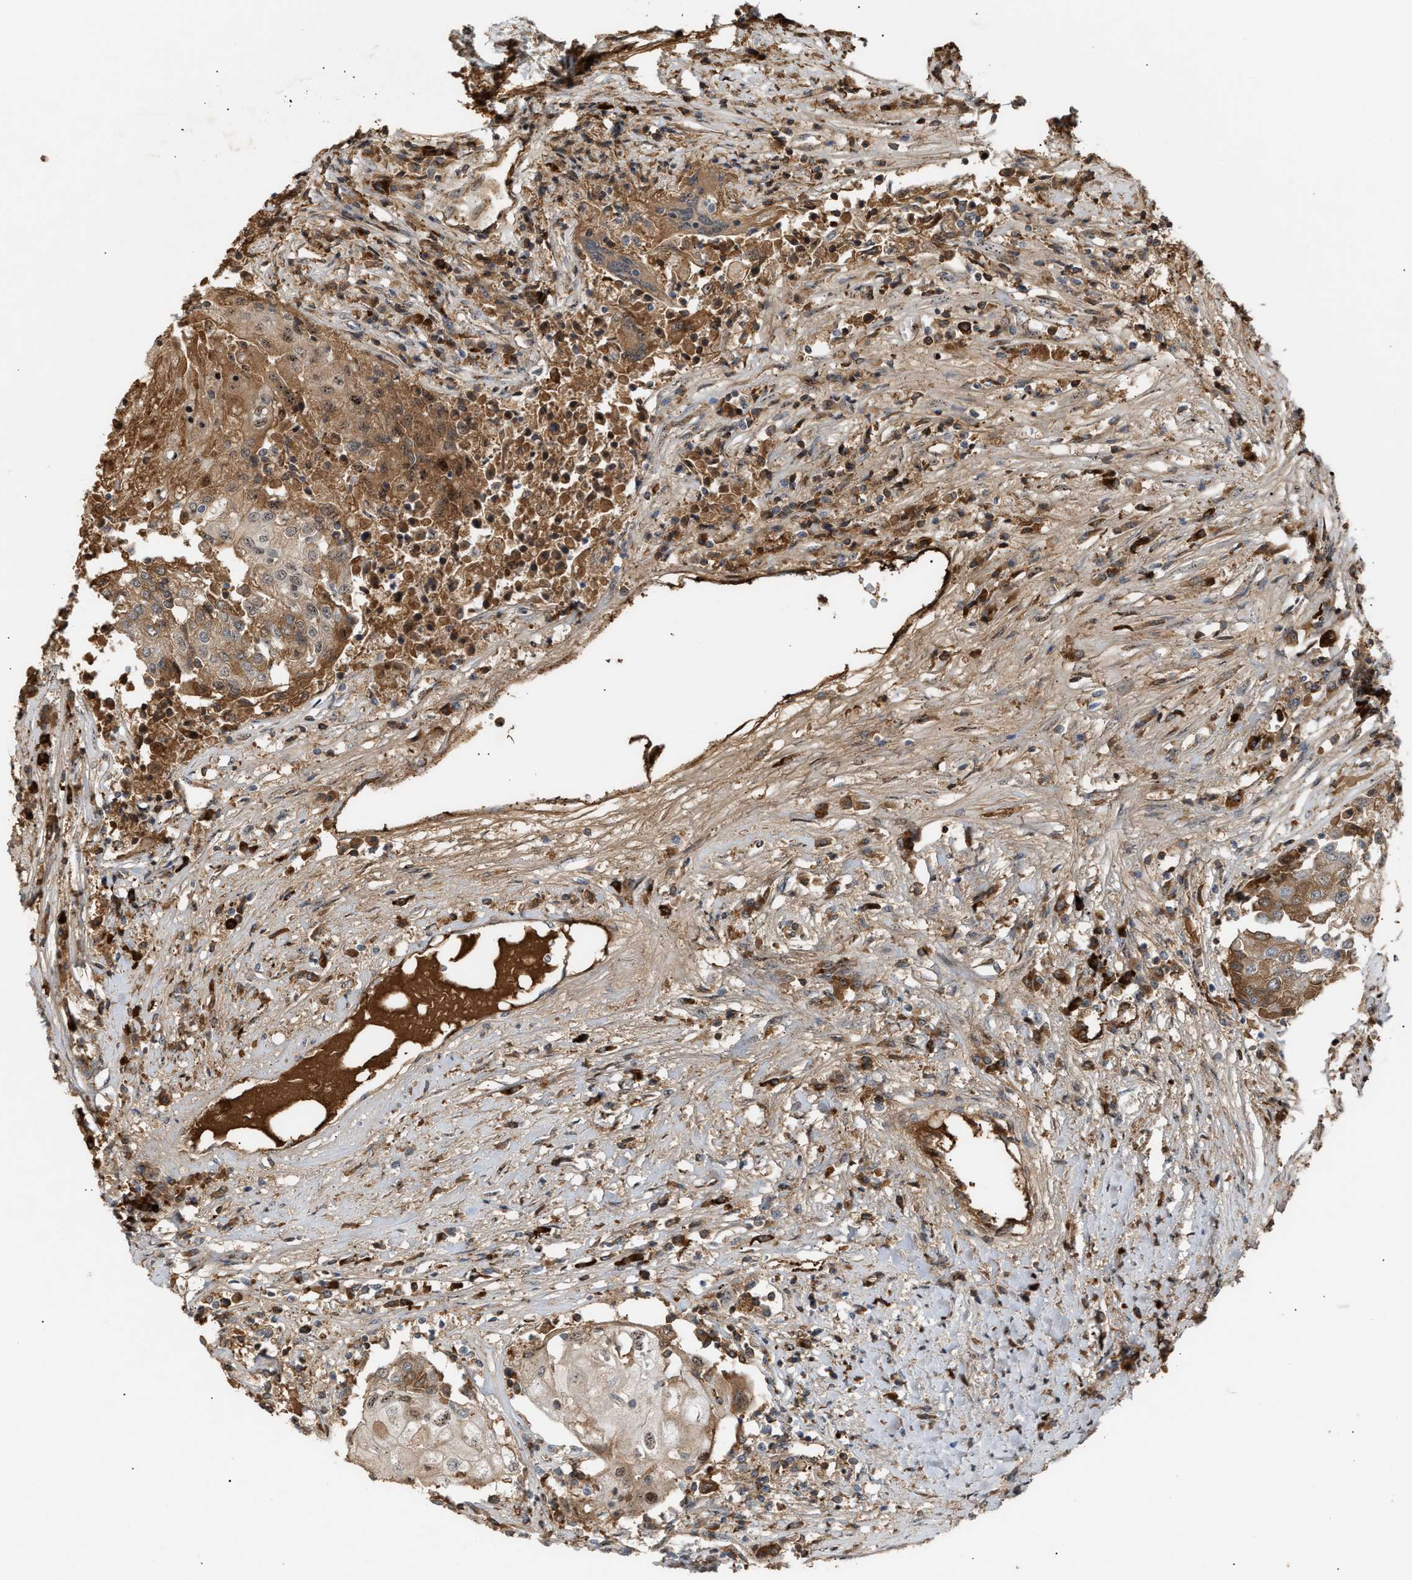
{"staining": {"intensity": "weak", "quantity": "<25%", "location": "cytoplasmic/membranous,nuclear"}, "tissue": "urothelial cancer", "cell_type": "Tumor cells", "image_type": "cancer", "snomed": [{"axis": "morphology", "description": "Urothelial carcinoma, High grade"}, {"axis": "topography", "description": "Urinary bladder"}], "caption": "IHC of high-grade urothelial carcinoma displays no positivity in tumor cells.", "gene": "ZFAND5", "patient": {"sex": "female", "age": 85}}